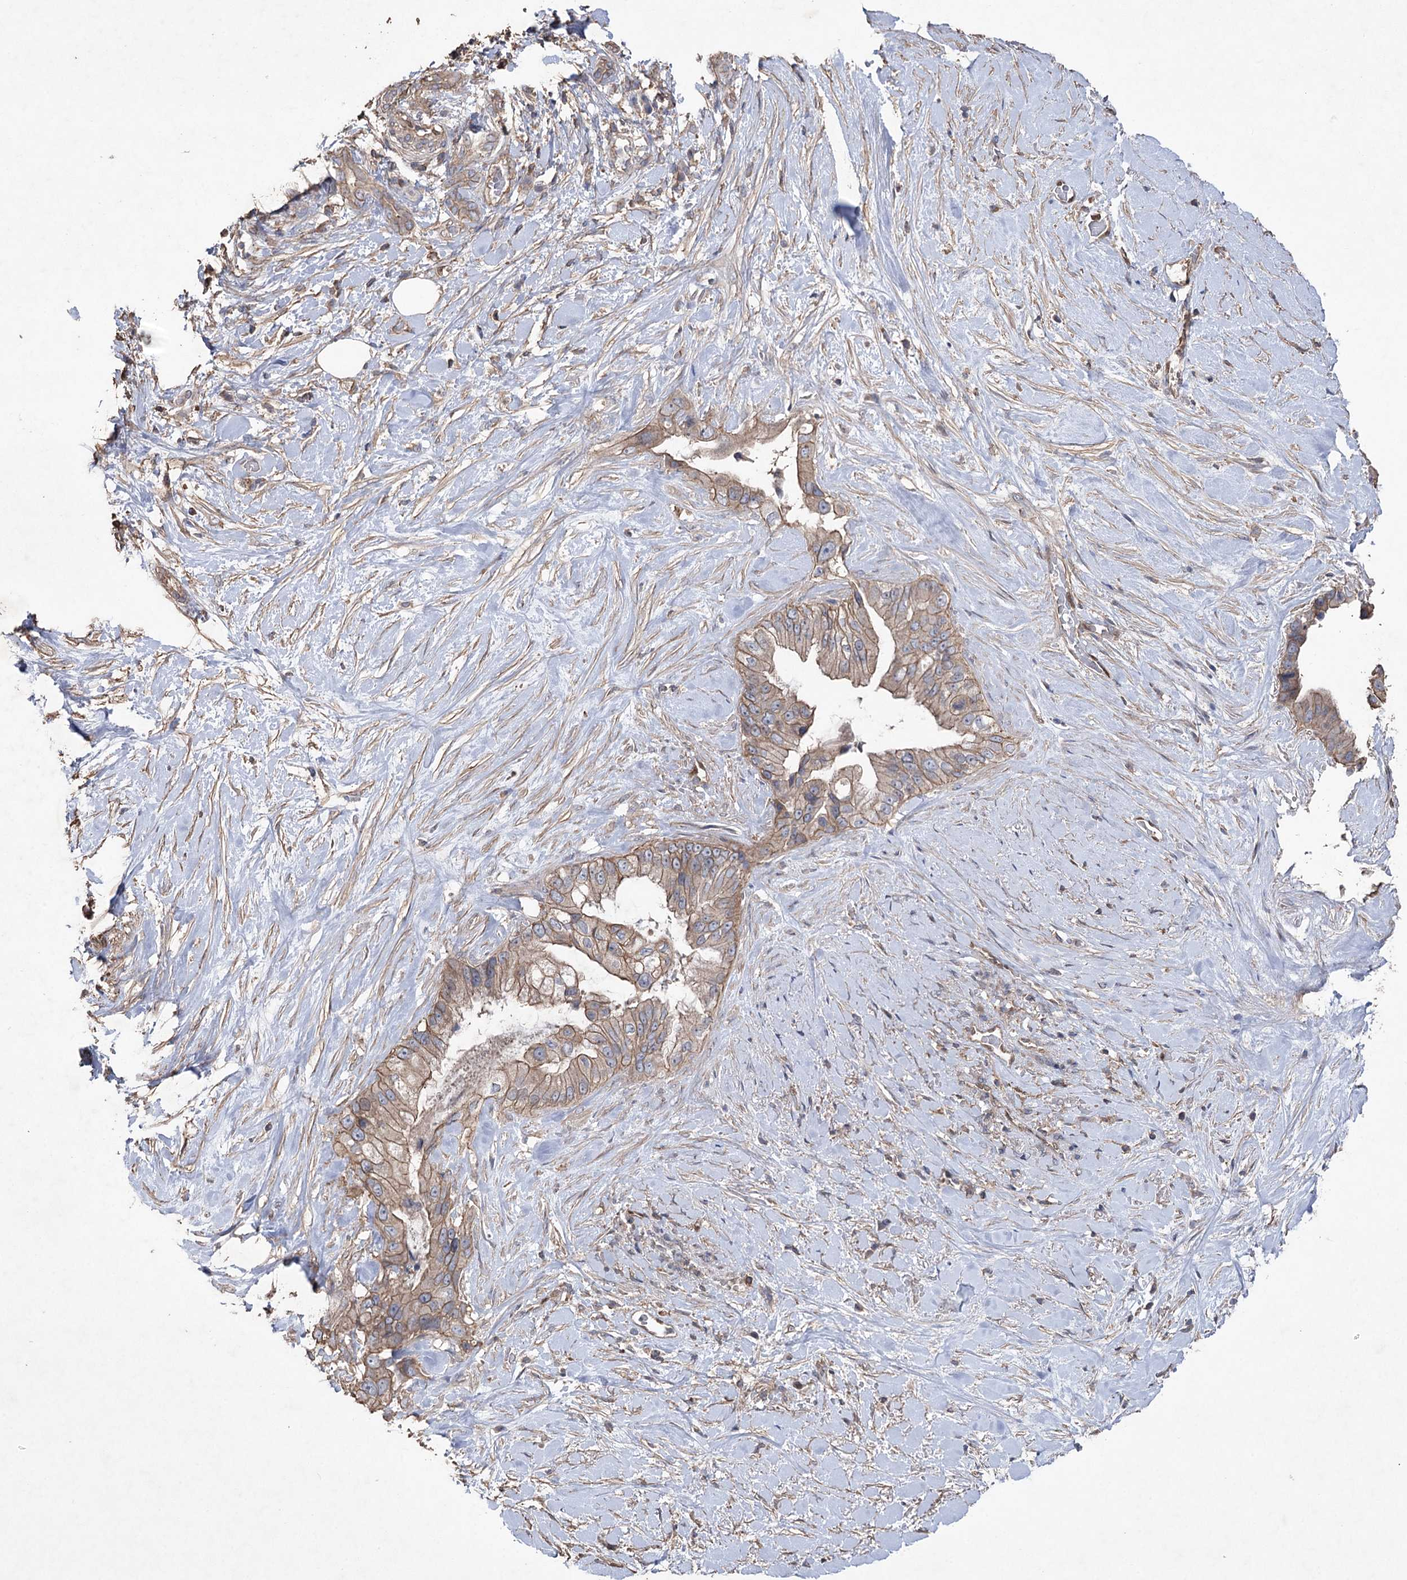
{"staining": {"intensity": "weak", "quantity": ">75%", "location": "cytoplasmic/membranous"}, "tissue": "pancreatic cancer", "cell_type": "Tumor cells", "image_type": "cancer", "snomed": [{"axis": "morphology", "description": "Inflammation, NOS"}, {"axis": "morphology", "description": "Adenocarcinoma, NOS"}, {"axis": "topography", "description": "Pancreas"}], "caption": "A brown stain labels weak cytoplasmic/membranous expression of a protein in human adenocarcinoma (pancreatic) tumor cells.", "gene": "FAM13B", "patient": {"sex": "female", "age": 56}}